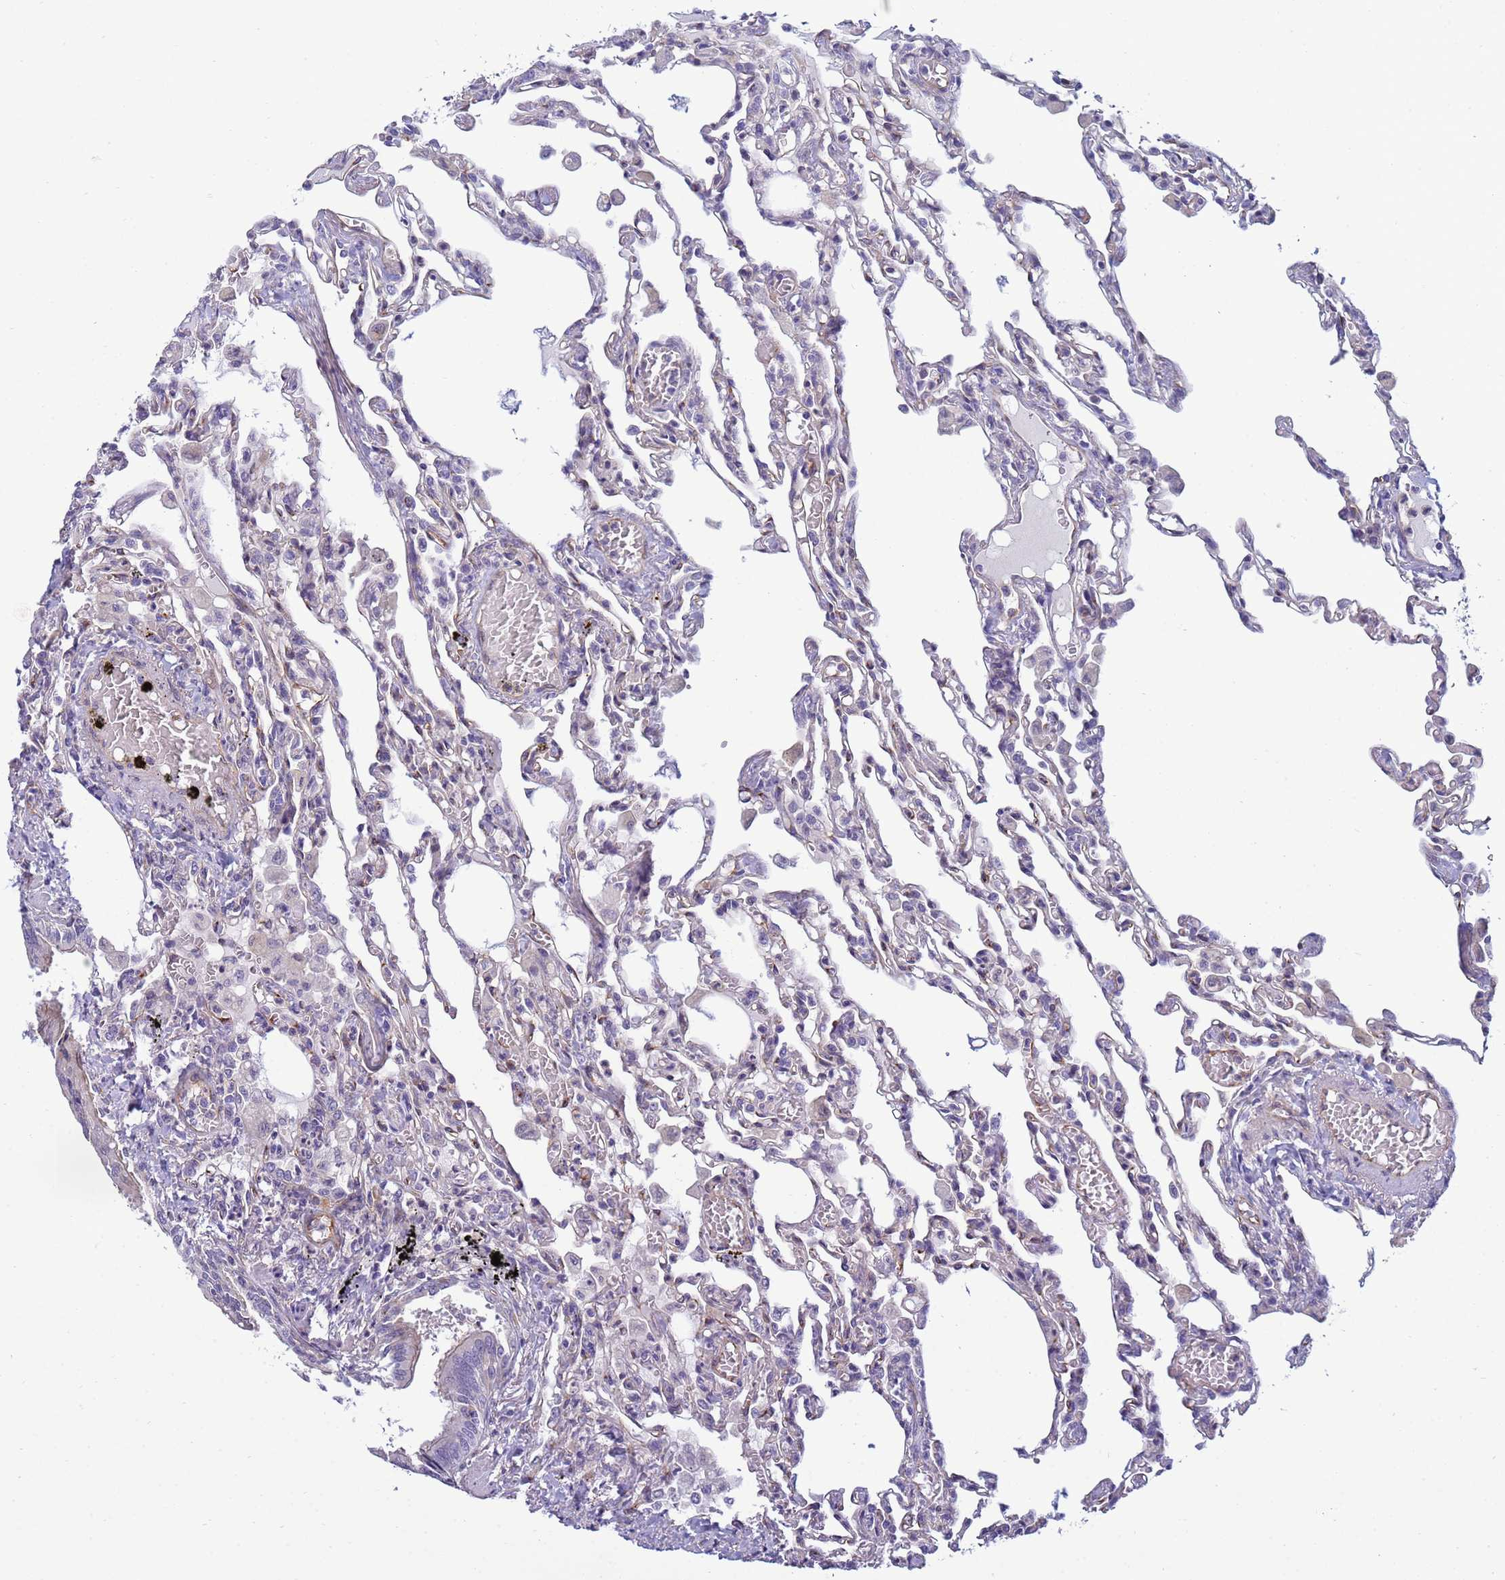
{"staining": {"intensity": "negative", "quantity": "none", "location": "none"}, "tissue": "lung", "cell_type": "Alveolar cells", "image_type": "normal", "snomed": [{"axis": "morphology", "description": "Normal tissue, NOS"}, {"axis": "topography", "description": "Bronchus"}, {"axis": "topography", "description": "Lung"}], "caption": "This is a histopathology image of immunohistochemistry staining of normal lung, which shows no positivity in alveolar cells. (DAB (3,3'-diaminobenzidine) immunohistochemistry, high magnification).", "gene": "TRPC6", "patient": {"sex": "female", "age": 49}}